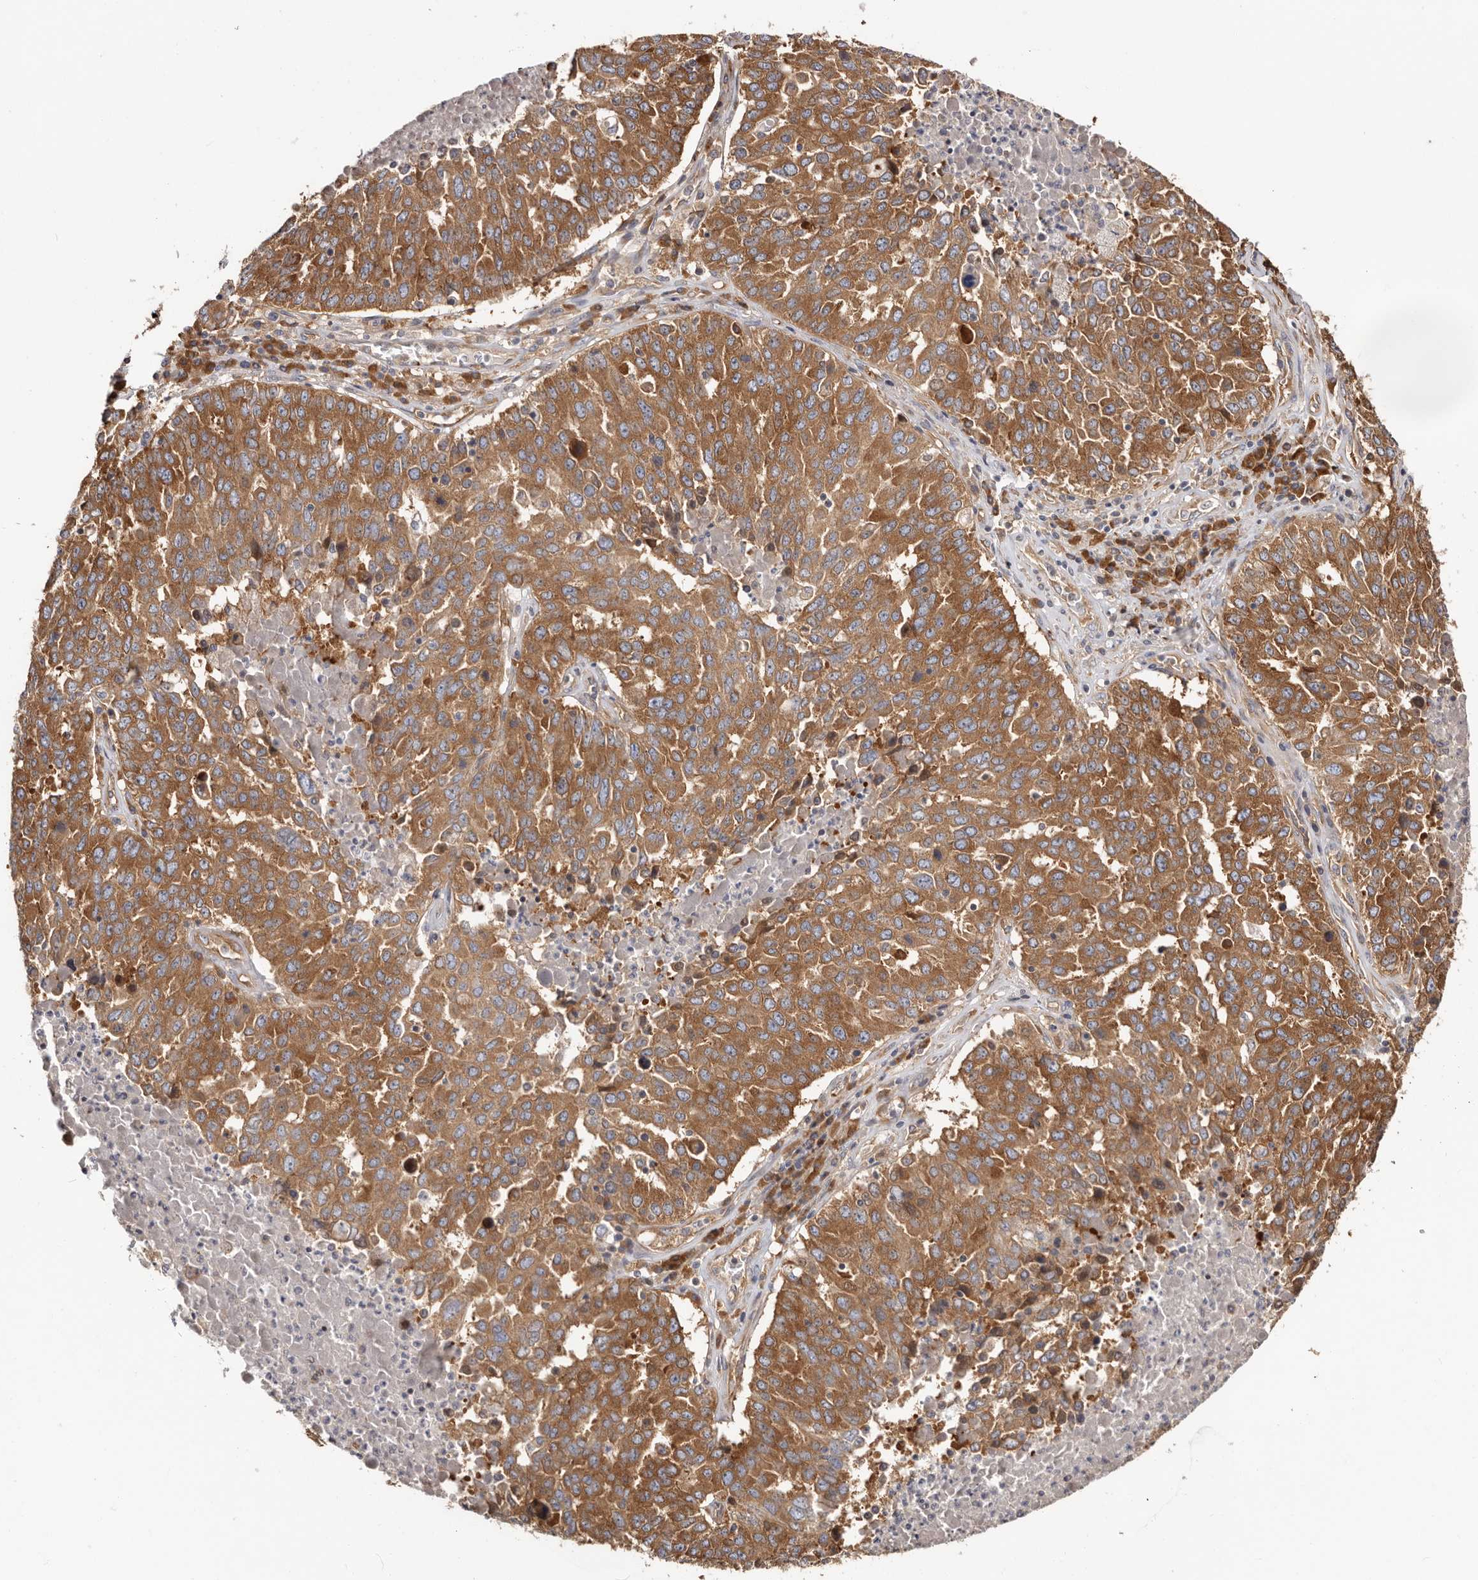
{"staining": {"intensity": "moderate", "quantity": ">75%", "location": "cytoplasmic/membranous"}, "tissue": "ovarian cancer", "cell_type": "Tumor cells", "image_type": "cancer", "snomed": [{"axis": "morphology", "description": "Carcinoma, endometroid"}, {"axis": "topography", "description": "Ovary"}], "caption": "A medium amount of moderate cytoplasmic/membranous positivity is appreciated in about >75% of tumor cells in ovarian cancer (endometroid carcinoma) tissue.", "gene": "EPRS1", "patient": {"sex": "female", "age": 62}}